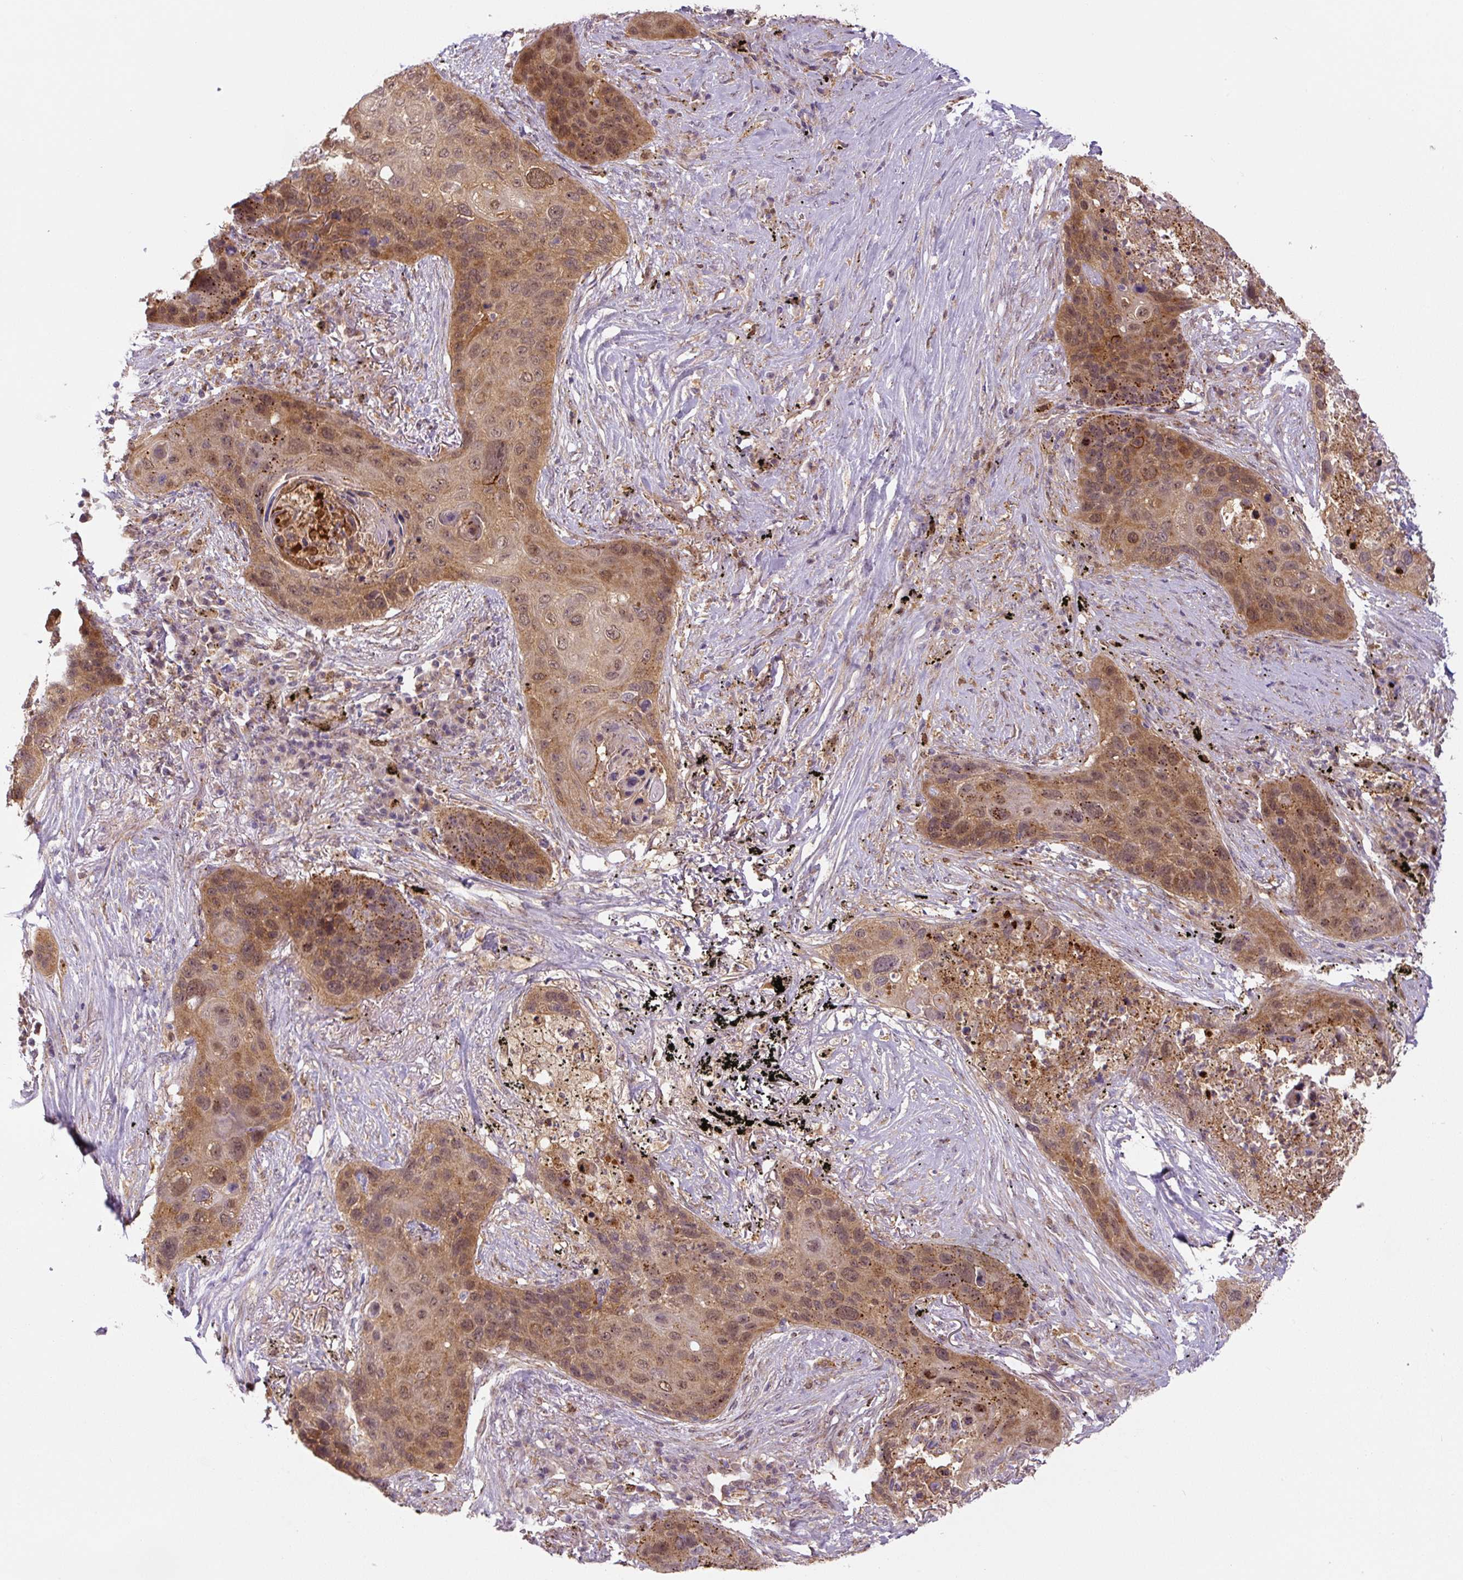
{"staining": {"intensity": "moderate", "quantity": ">75%", "location": "cytoplasmic/membranous,nuclear"}, "tissue": "lung cancer", "cell_type": "Tumor cells", "image_type": "cancer", "snomed": [{"axis": "morphology", "description": "Squamous cell carcinoma, NOS"}, {"axis": "topography", "description": "Lung"}], "caption": "Brown immunohistochemical staining in human lung cancer (squamous cell carcinoma) demonstrates moderate cytoplasmic/membranous and nuclear staining in approximately >75% of tumor cells.", "gene": "ZSWIM7", "patient": {"sex": "female", "age": 63}}